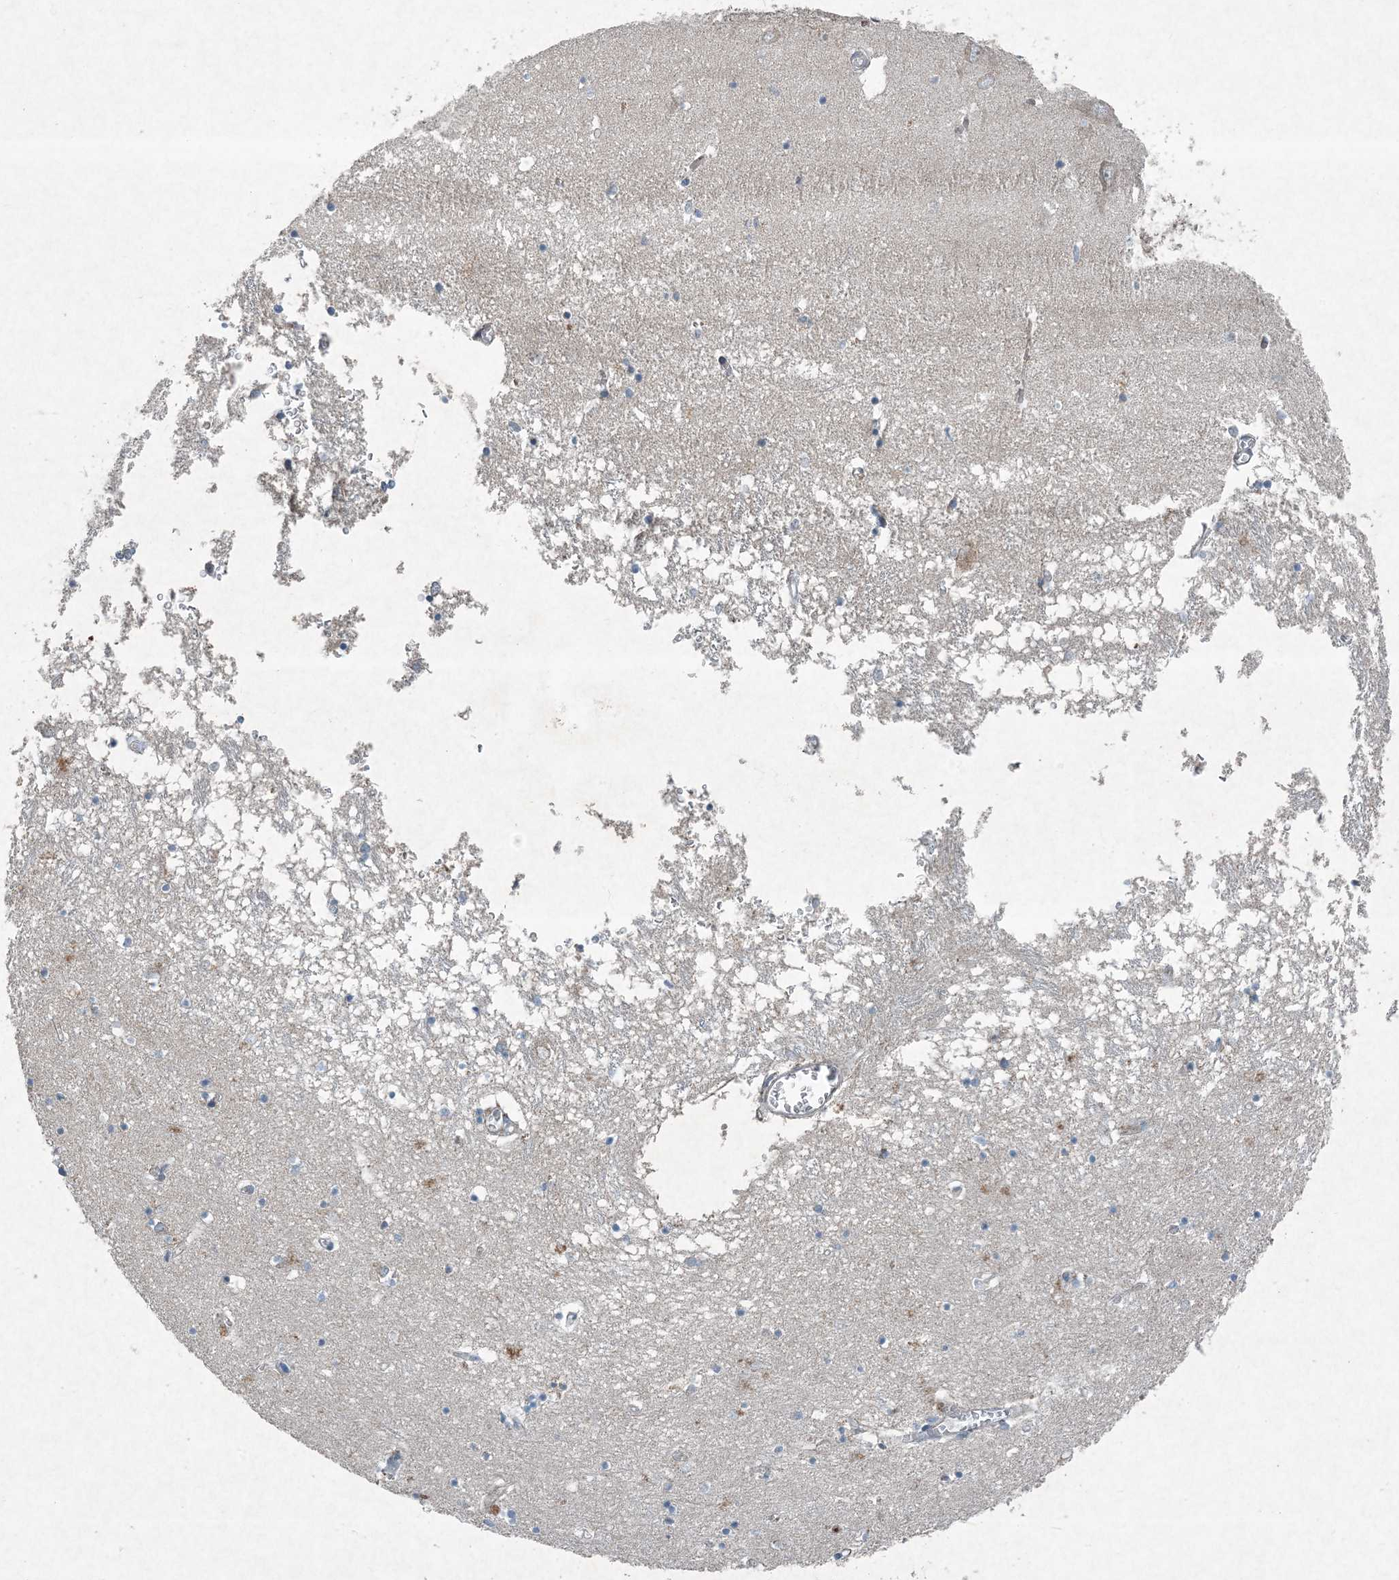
{"staining": {"intensity": "weak", "quantity": "<25%", "location": "cytoplasmic/membranous"}, "tissue": "hippocampus", "cell_type": "Glial cells", "image_type": "normal", "snomed": [{"axis": "morphology", "description": "Normal tissue, NOS"}, {"axis": "topography", "description": "Hippocampus"}], "caption": "This is an immunohistochemistry histopathology image of benign human hippocampus. There is no staining in glial cells.", "gene": "APOM", "patient": {"sex": "male", "age": 70}}